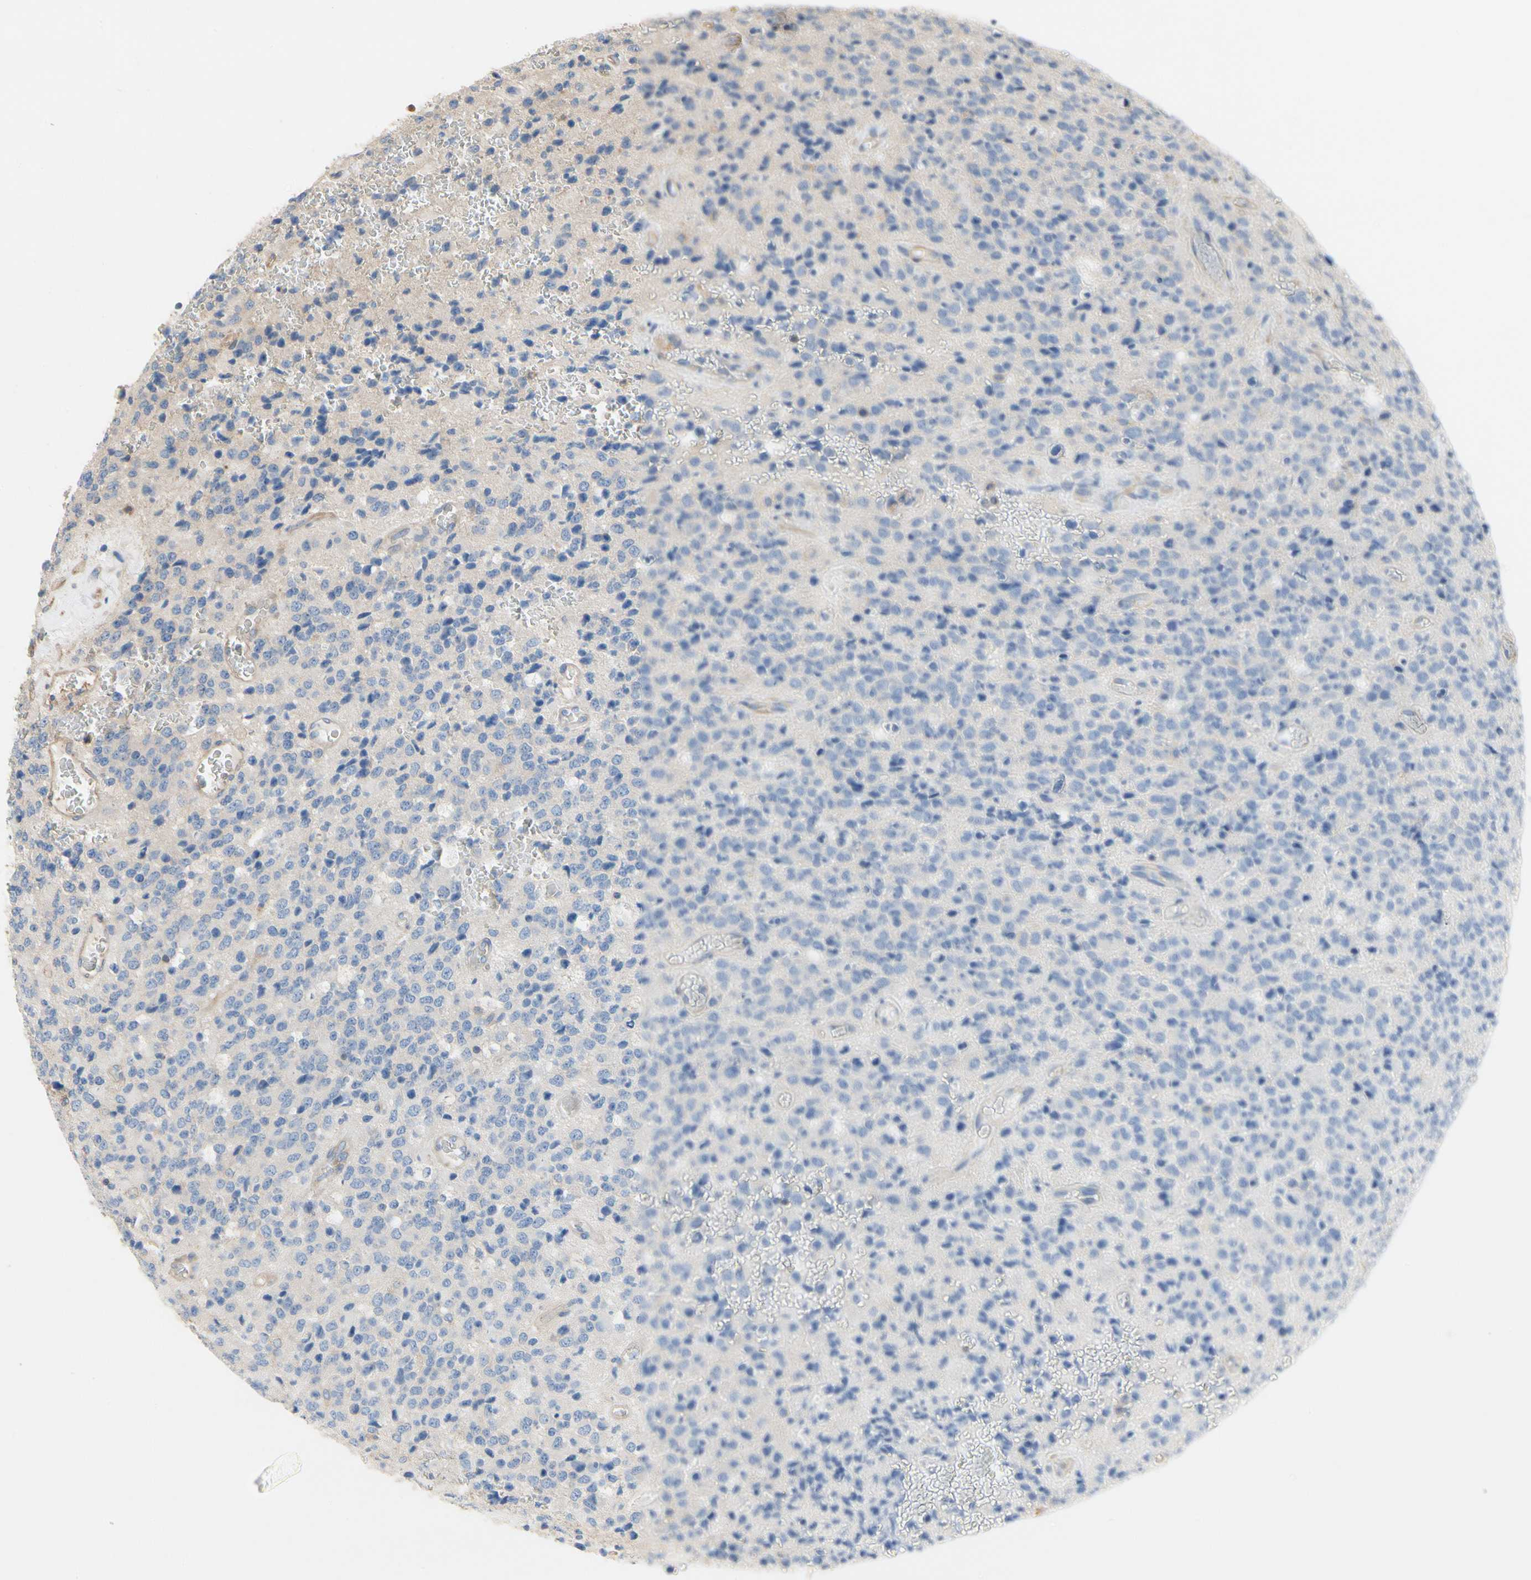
{"staining": {"intensity": "negative", "quantity": "none", "location": "none"}, "tissue": "glioma", "cell_type": "Tumor cells", "image_type": "cancer", "snomed": [{"axis": "morphology", "description": "Glioma, malignant, High grade"}, {"axis": "topography", "description": "pancreas cauda"}], "caption": "IHC histopathology image of human glioma stained for a protein (brown), which displays no expression in tumor cells.", "gene": "PDZK1", "patient": {"sex": "male", "age": 60}}